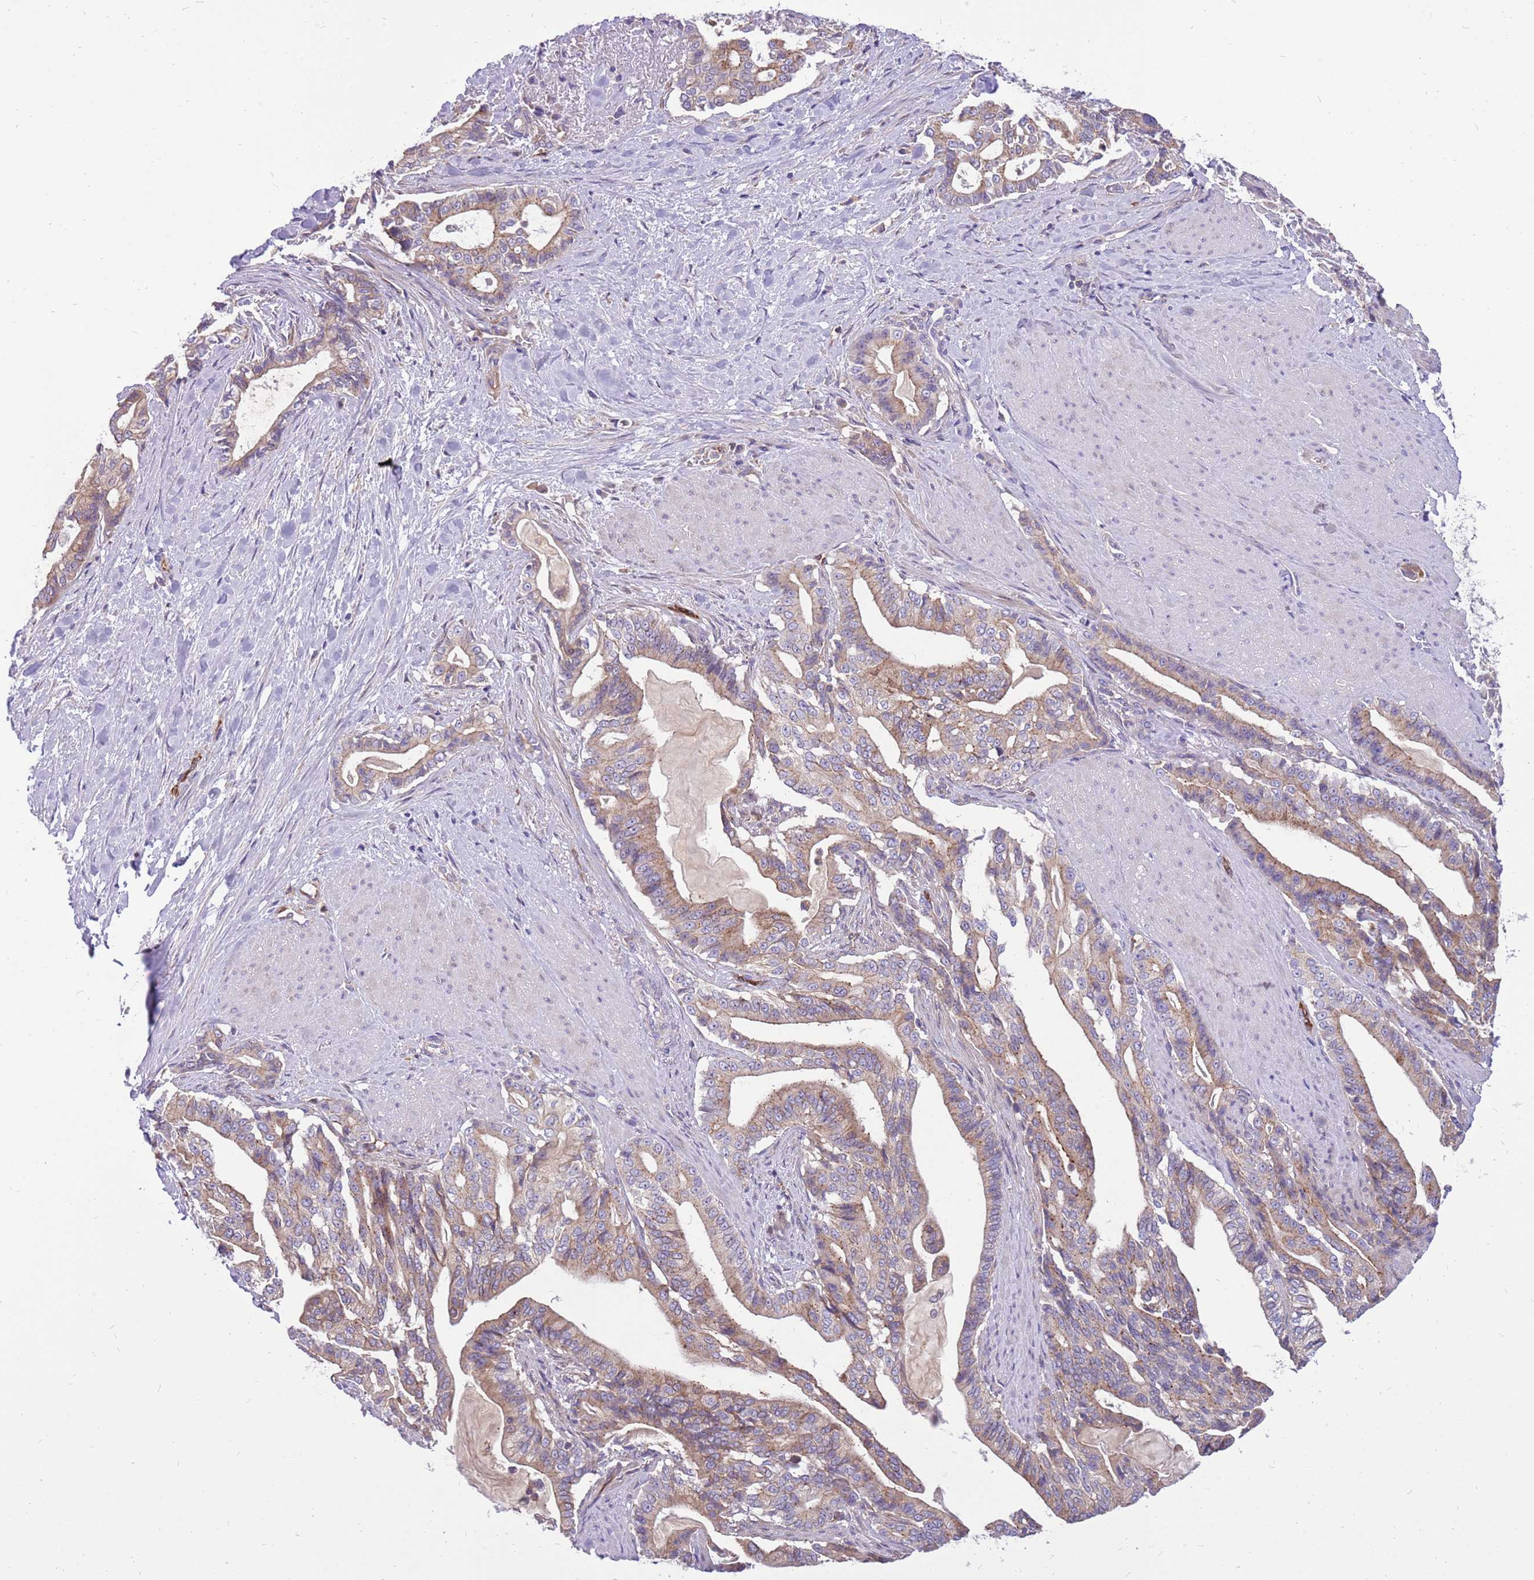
{"staining": {"intensity": "moderate", "quantity": ">75%", "location": "cytoplasmic/membranous"}, "tissue": "pancreatic cancer", "cell_type": "Tumor cells", "image_type": "cancer", "snomed": [{"axis": "morphology", "description": "Adenocarcinoma, NOS"}, {"axis": "topography", "description": "Pancreas"}], "caption": "The image displays staining of pancreatic cancer, revealing moderate cytoplasmic/membranous protein expression (brown color) within tumor cells.", "gene": "WDR90", "patient": {"sex": "male", "age": 63}}